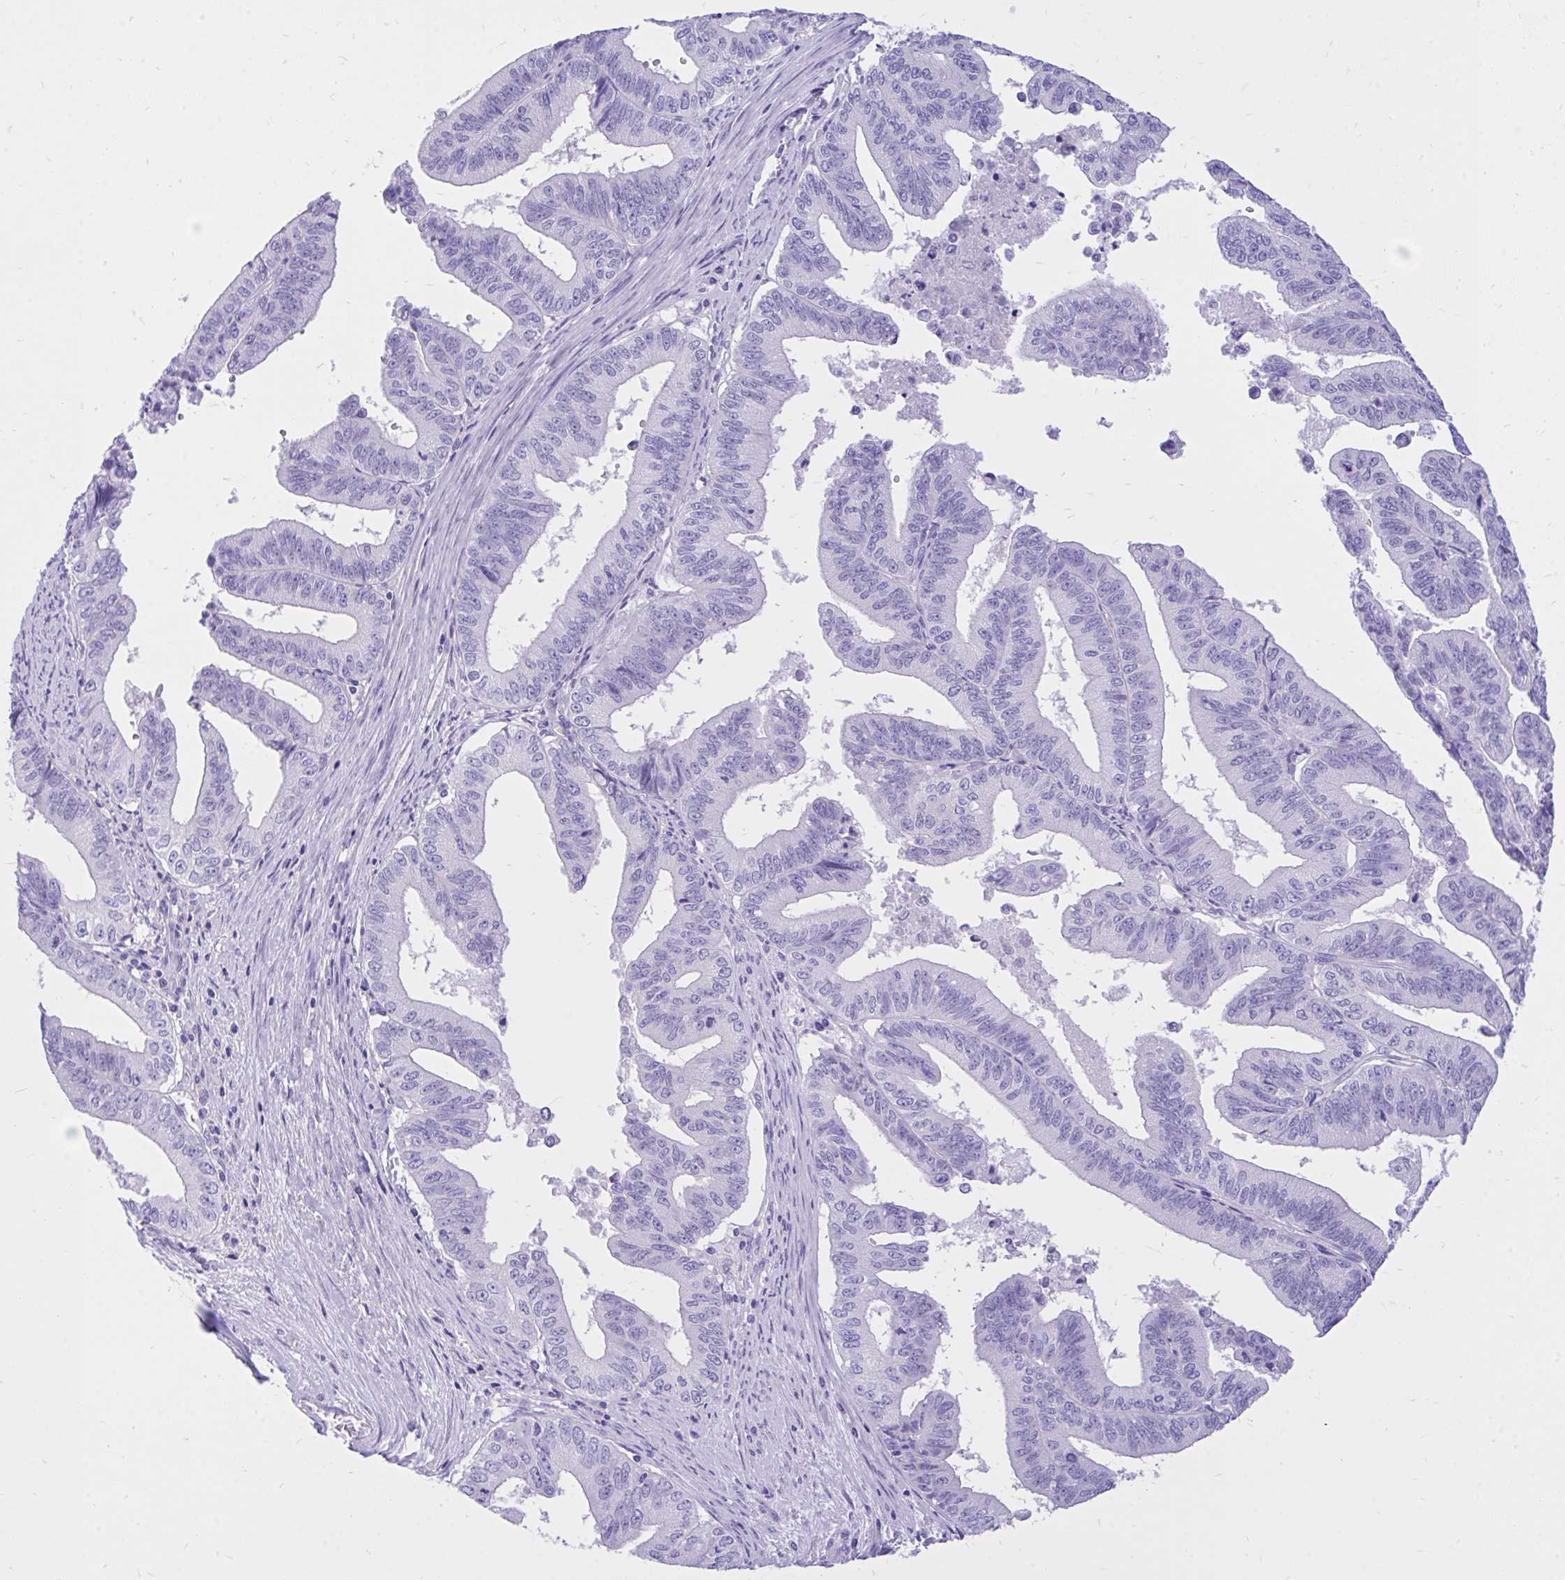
{"staining": {"intensity": "negative", "quantity": "none", "location": "none"}, "tissue": "endometrial cancer", "cell_type": "Tumor cells", "image_type": "cancer", "snomed": [{"axis": "morphology", "description": "Adenocarcinoma, NOS"}, {"axis": "topography", "description": "Endometrium"}], "caption": "IHC image of human adenocarcinoma (endometrial) stained for a protein (brown), which exhibits no staining in tumor cells.", "gene": "MON1A", "patient": {"sex": "female", "age": 65}}